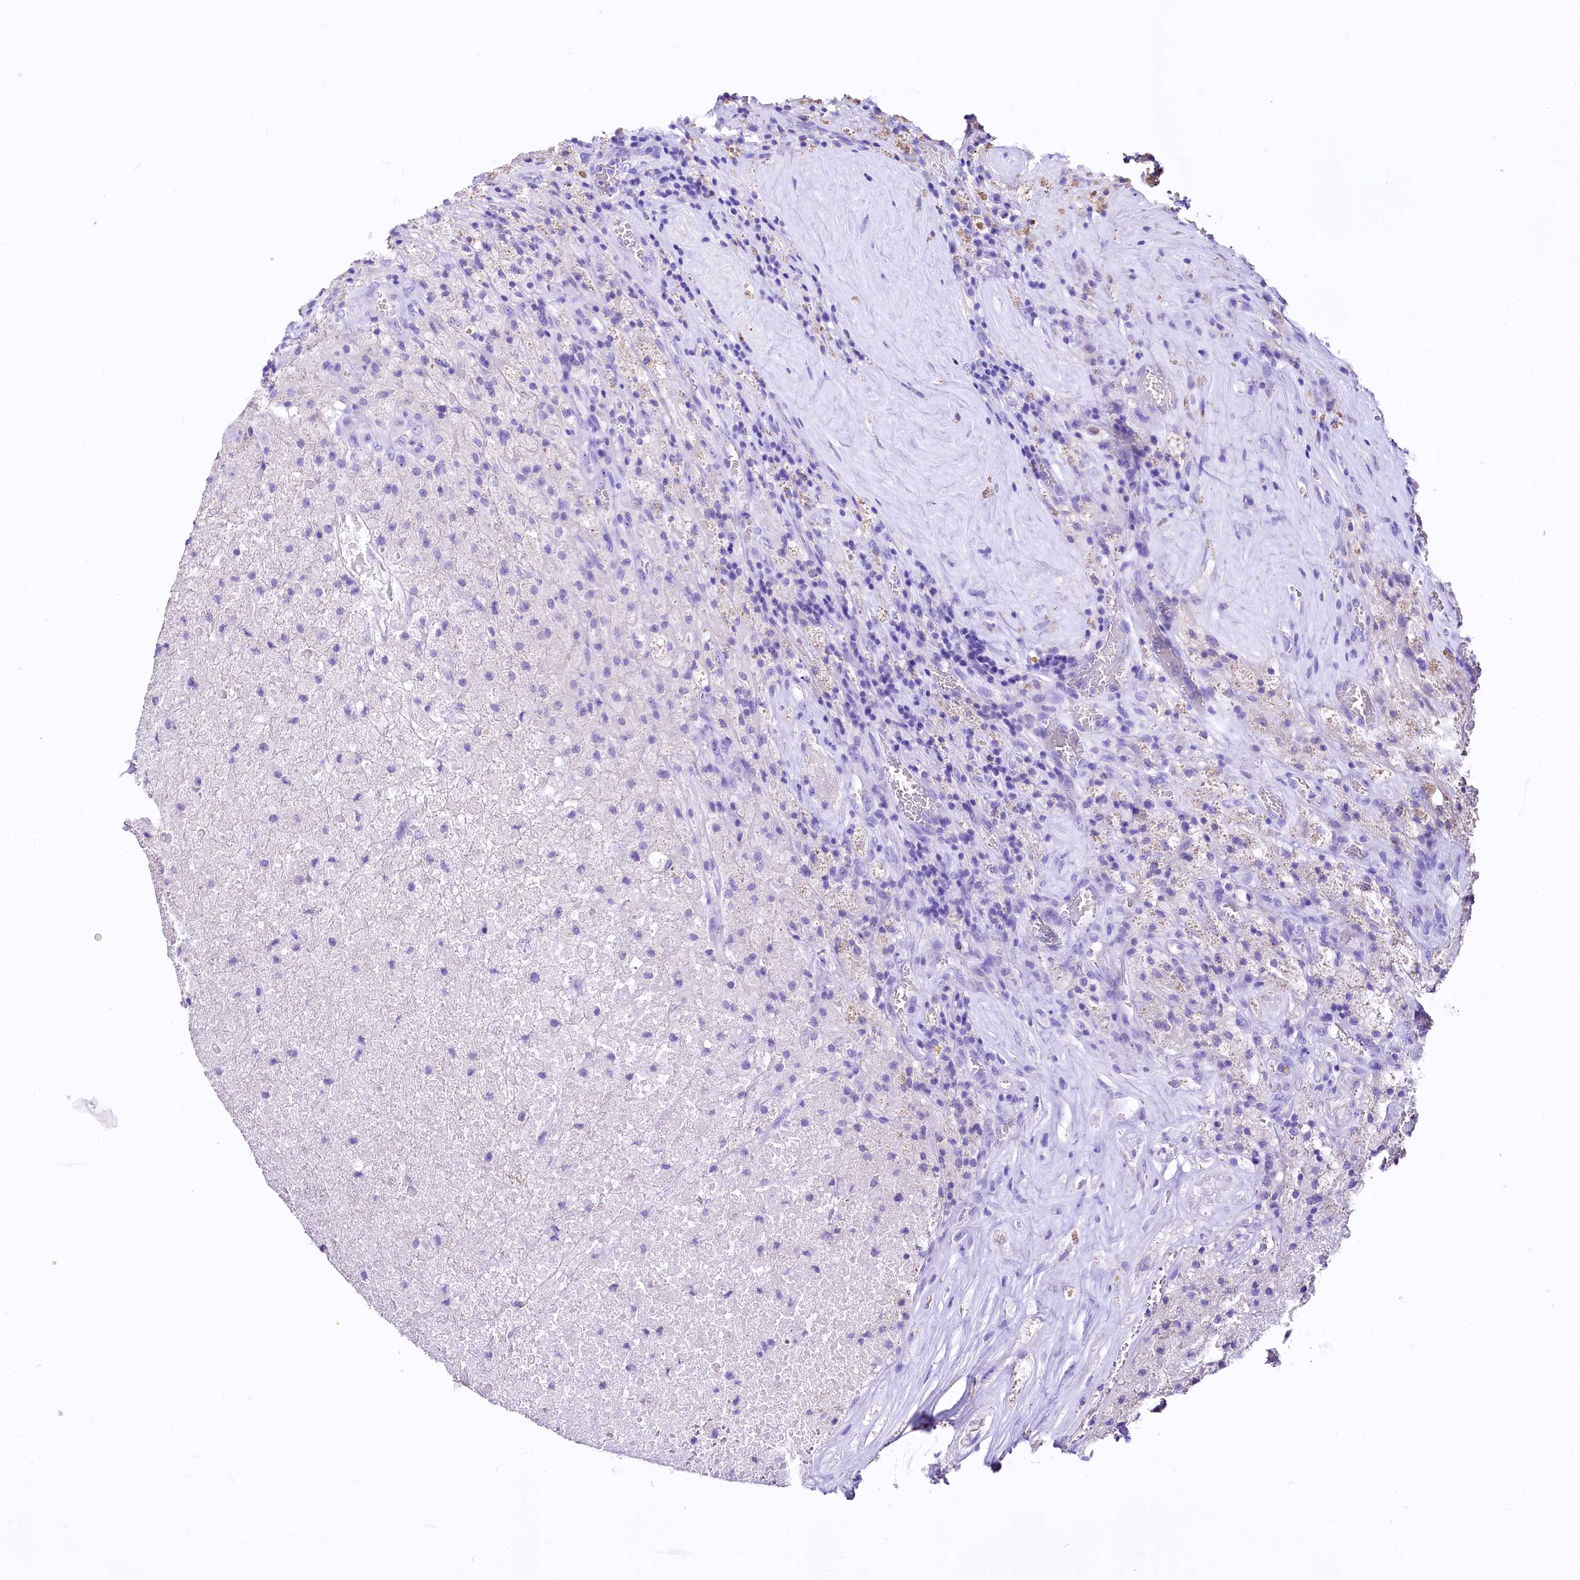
{"staining": {"intensity": "negative", "quantity": "none", "location": "none"}, "tissue": "glioma", "cell_type": "Tumor cells", "image_type": "cancer", "snomed": [{"axis": "morphology", "description": "Glioma, malignant, High grade"}, {"axis": "topography", "description": "Brain"}], "caption": "DAB immunohistochemical staining of glioma demonstrates no significant positivity in tumor cells.", "gene": "A2ML1", "patient": {"sex": "male", "age": 69}}